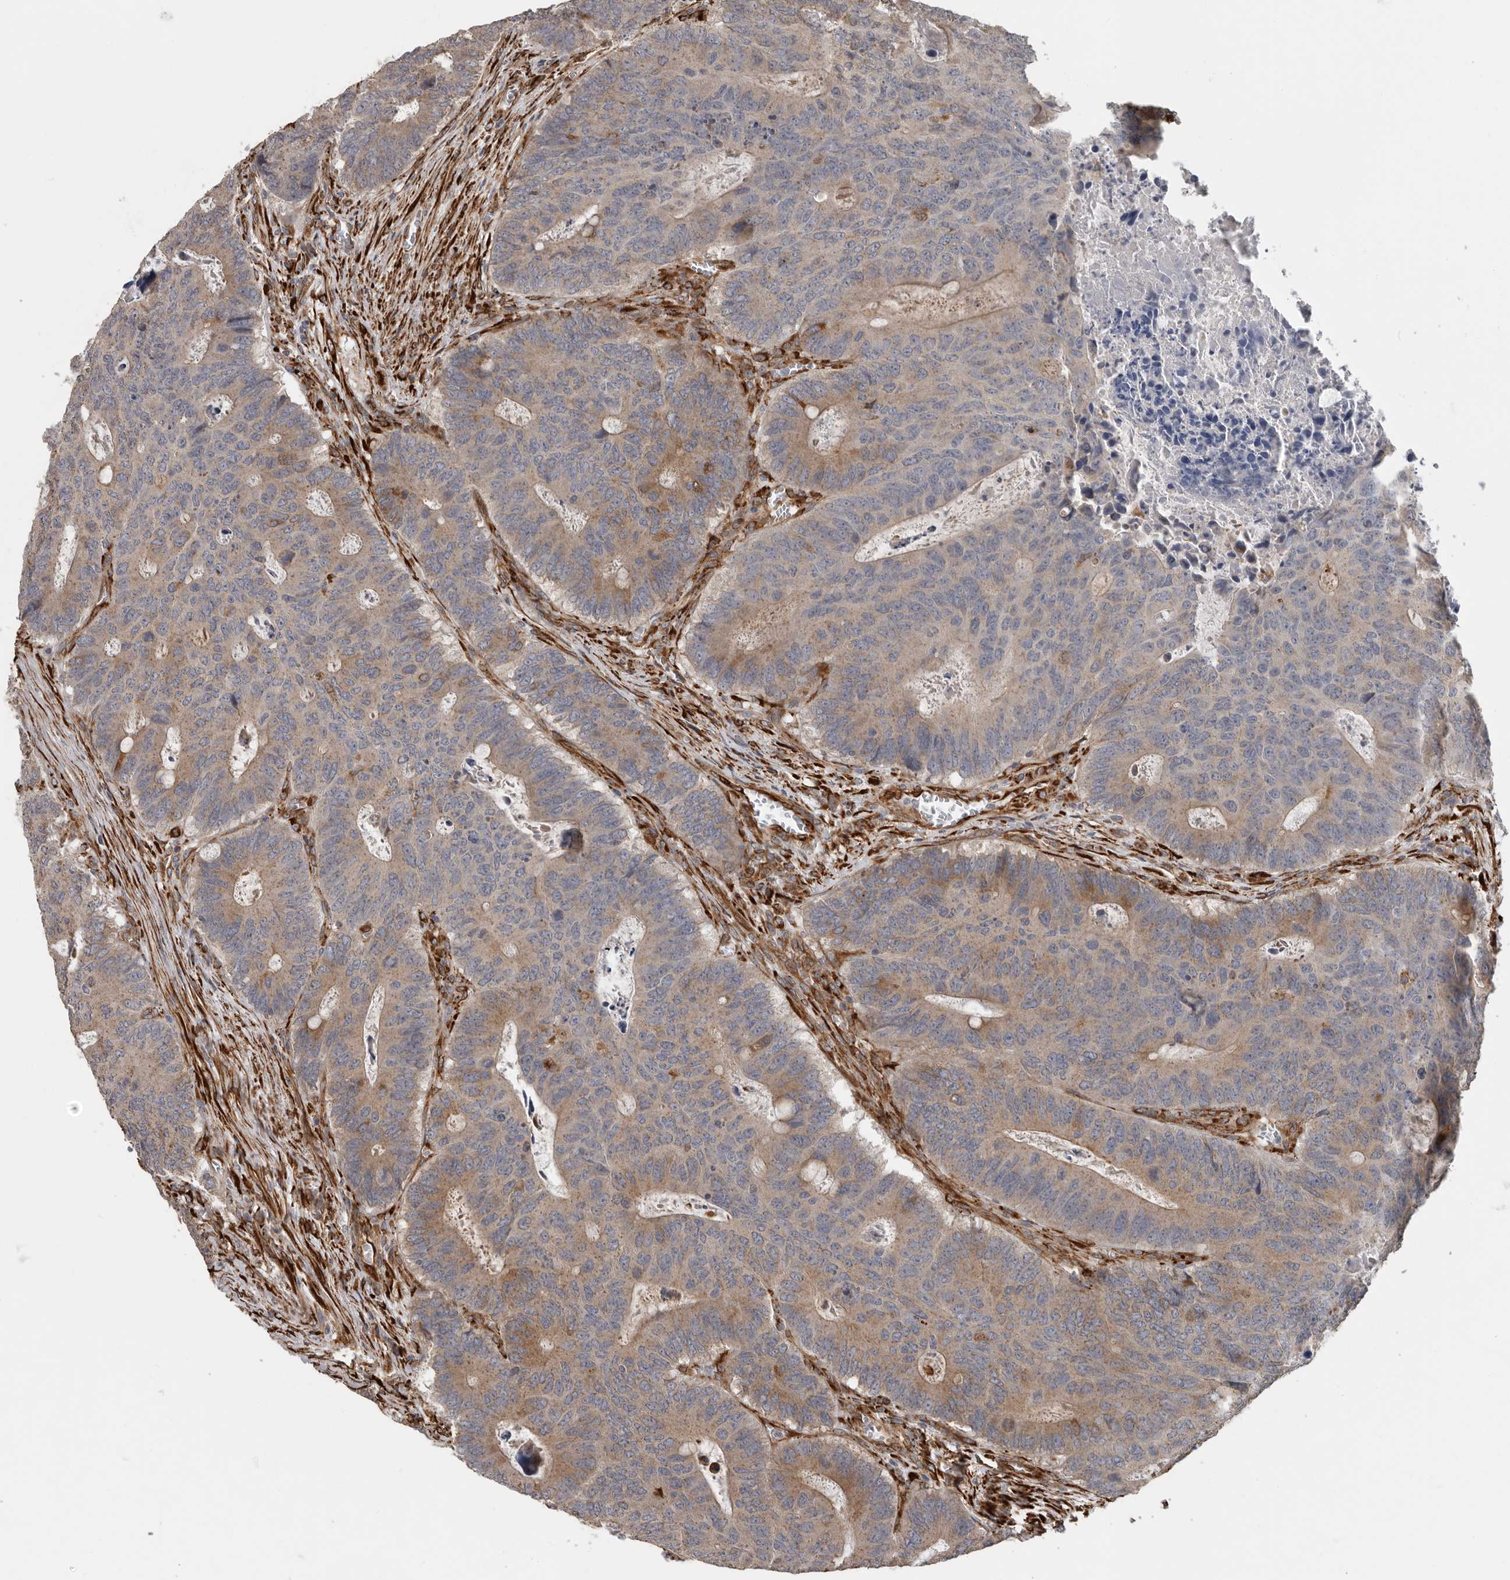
{"staining": {"intensity": "weak", "quantity": ">75%", "location": "cytoplasmic/membranous"}, "tissue": "colorectal cancer", "cell_type": "Tumor cells", "image_type": "cancer", "snomed": [{"axis": "morphology", "description": "Adenocarcinoma, NOS"}, {"axis": "topography", "description": "Colon"}], "caption": "Adenocarcinoma (colorectal) was stained to show a protein in brown. There is low levels of weak cytoplasmic/membranous positivity in approximately >75% of tumor cells.", "gene": "CEP350", "patient": {"sex": "male", "age": 87}}